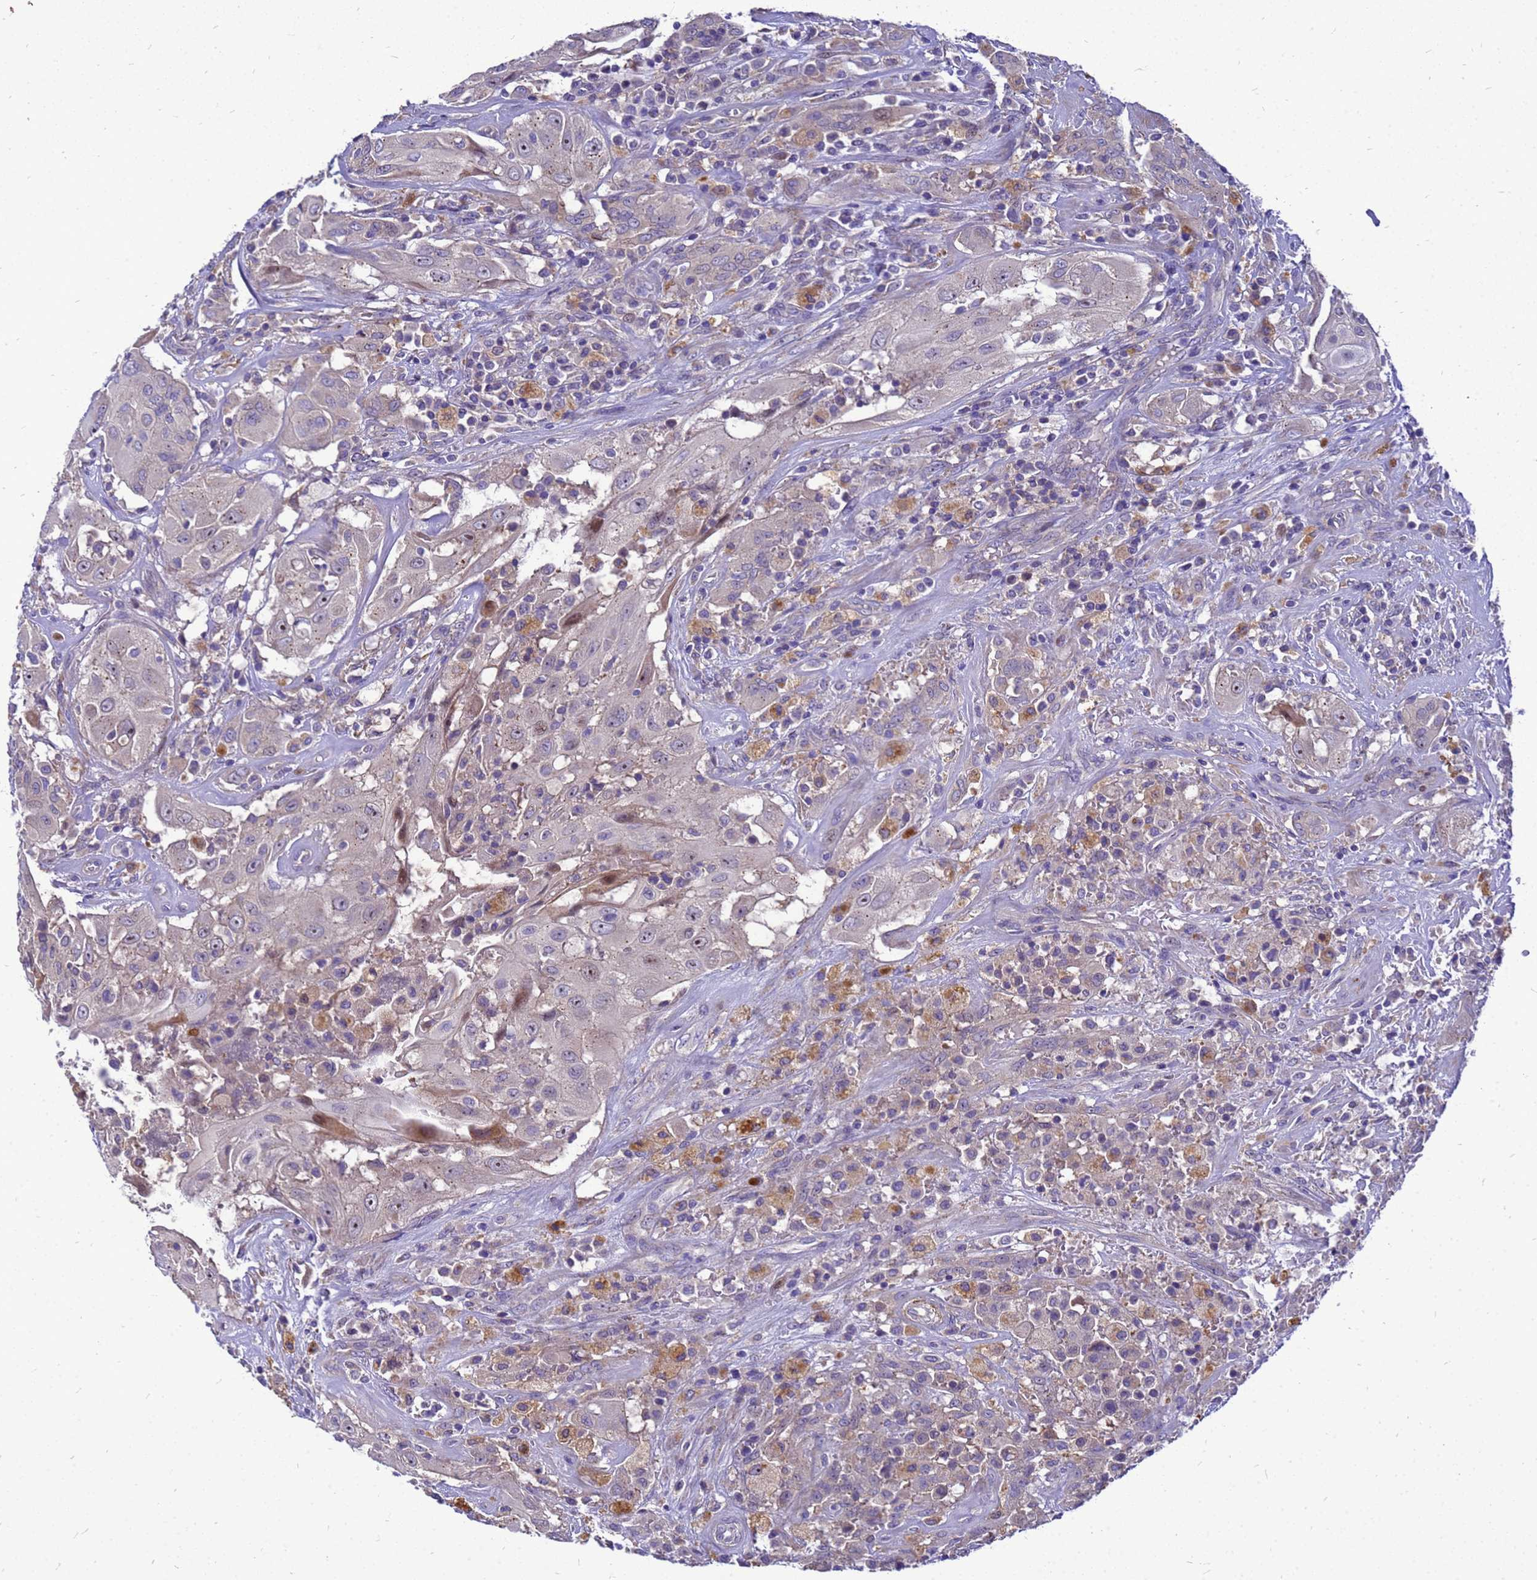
{"staining": {"intensity": "negative", "quantity": "none", "location": "none"}, "tissue": "thyroid cancer", "cell_type": "Tumor cells", "image_type": "cancer", "snomed": [{"axis": "morphology", "description": "Papillary adenocarcinoma, NOS"}, {"axis": "topography", "description": "Thyroid gland"}], "caption": "Thyroid papillary adenocarcinoma was stained to show a protein in brown. There is no significant positivity in tumor cells.", "gene": "POP7", "patient": {"sex": "female", "age": 59}}